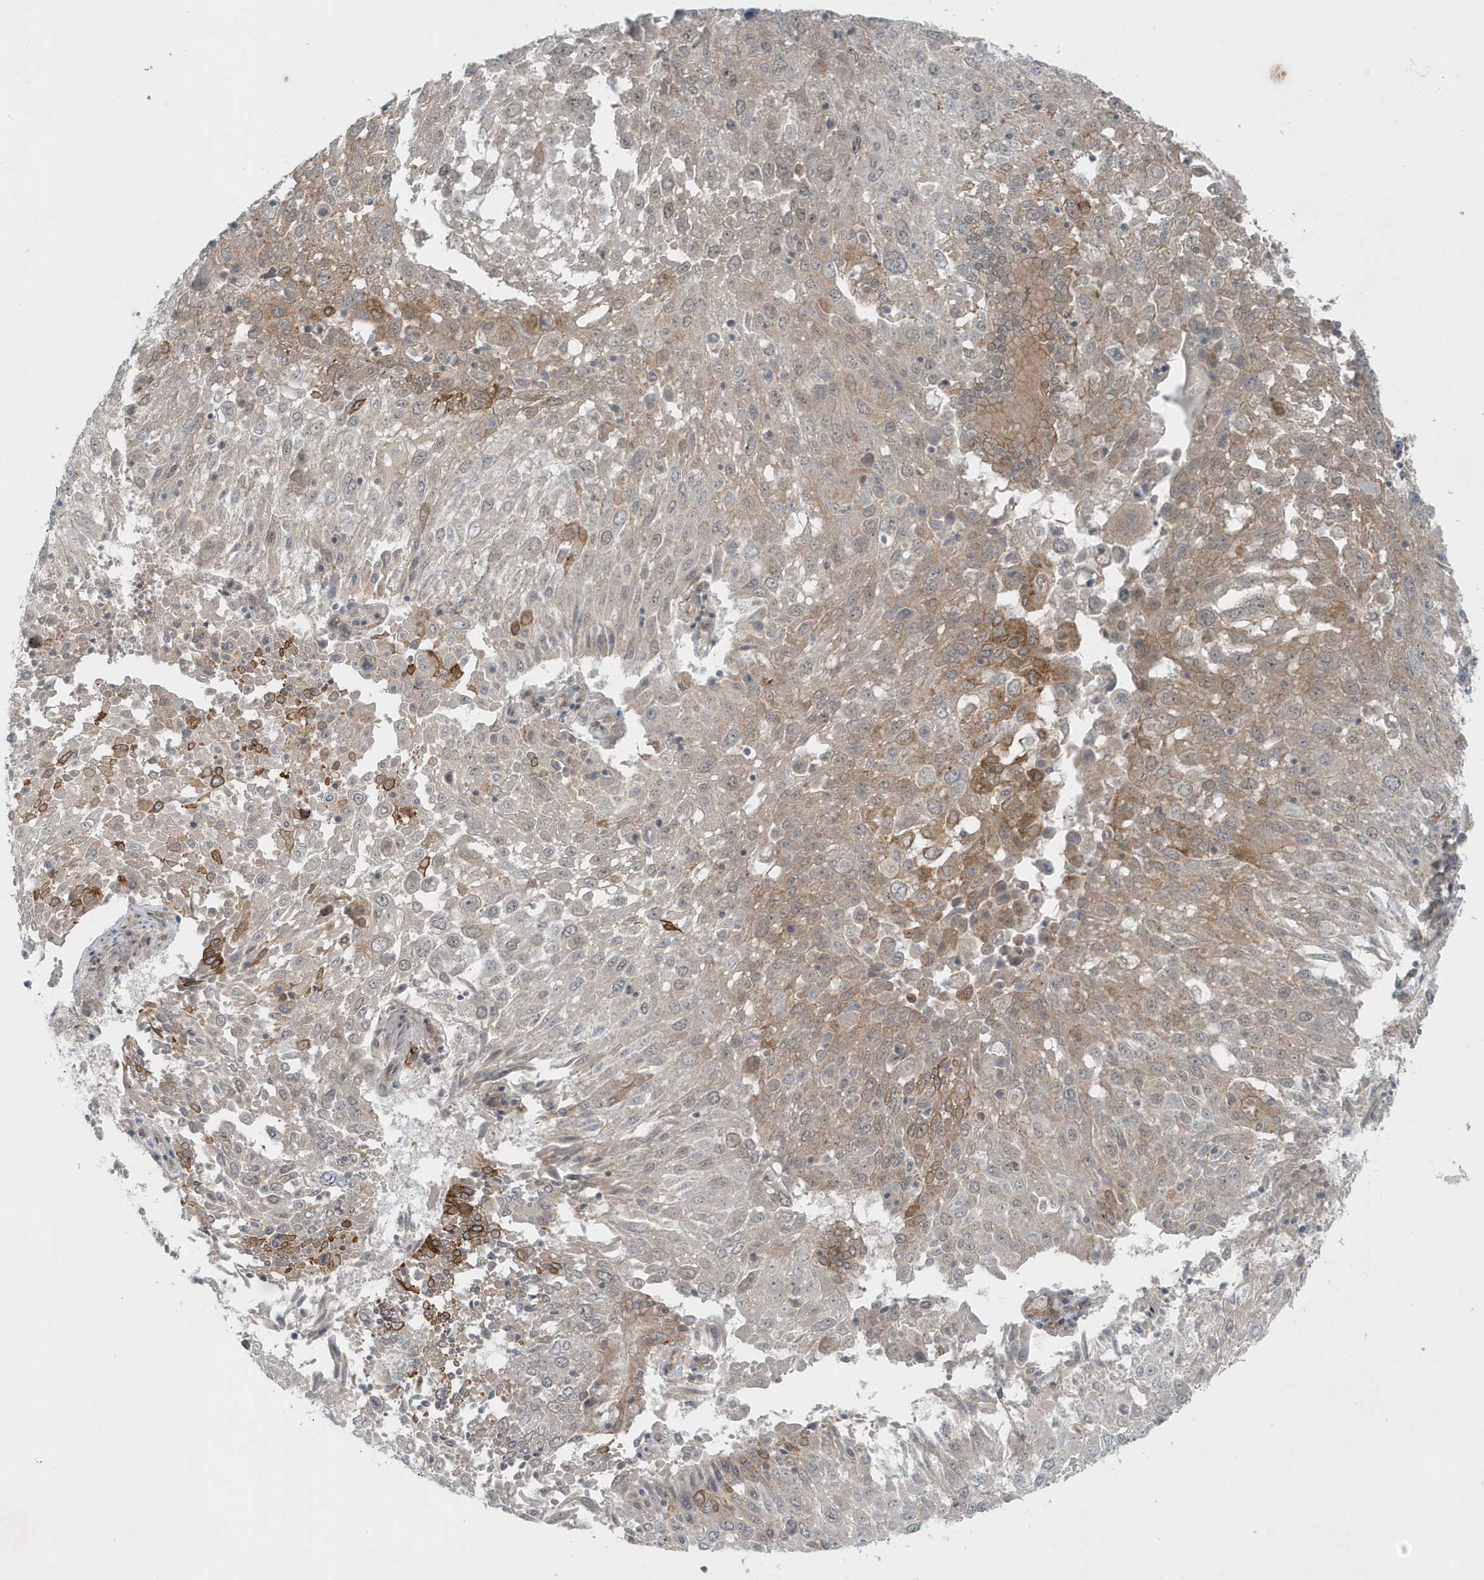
{"staining": {"intensity": "moderate", "quantity": "<25%", "location": "cytoplasmic/membranous"}, "tissue": "lung cancer", "cell_type": "Tumor cells", "image_type": "cancer", "snomed": [{"axis": "morphology", "description": "Squamous cell carcinoma, NOS"}, {"axis": "topography", "description": "Lung"}], "caption": "Tumor cells reveal moderate cytoplasmic/membranous positivity in approximately <25% of cells in lung cancer.", "gene": "PARD3B", "patient": {"sex": "male", "age": 65}}